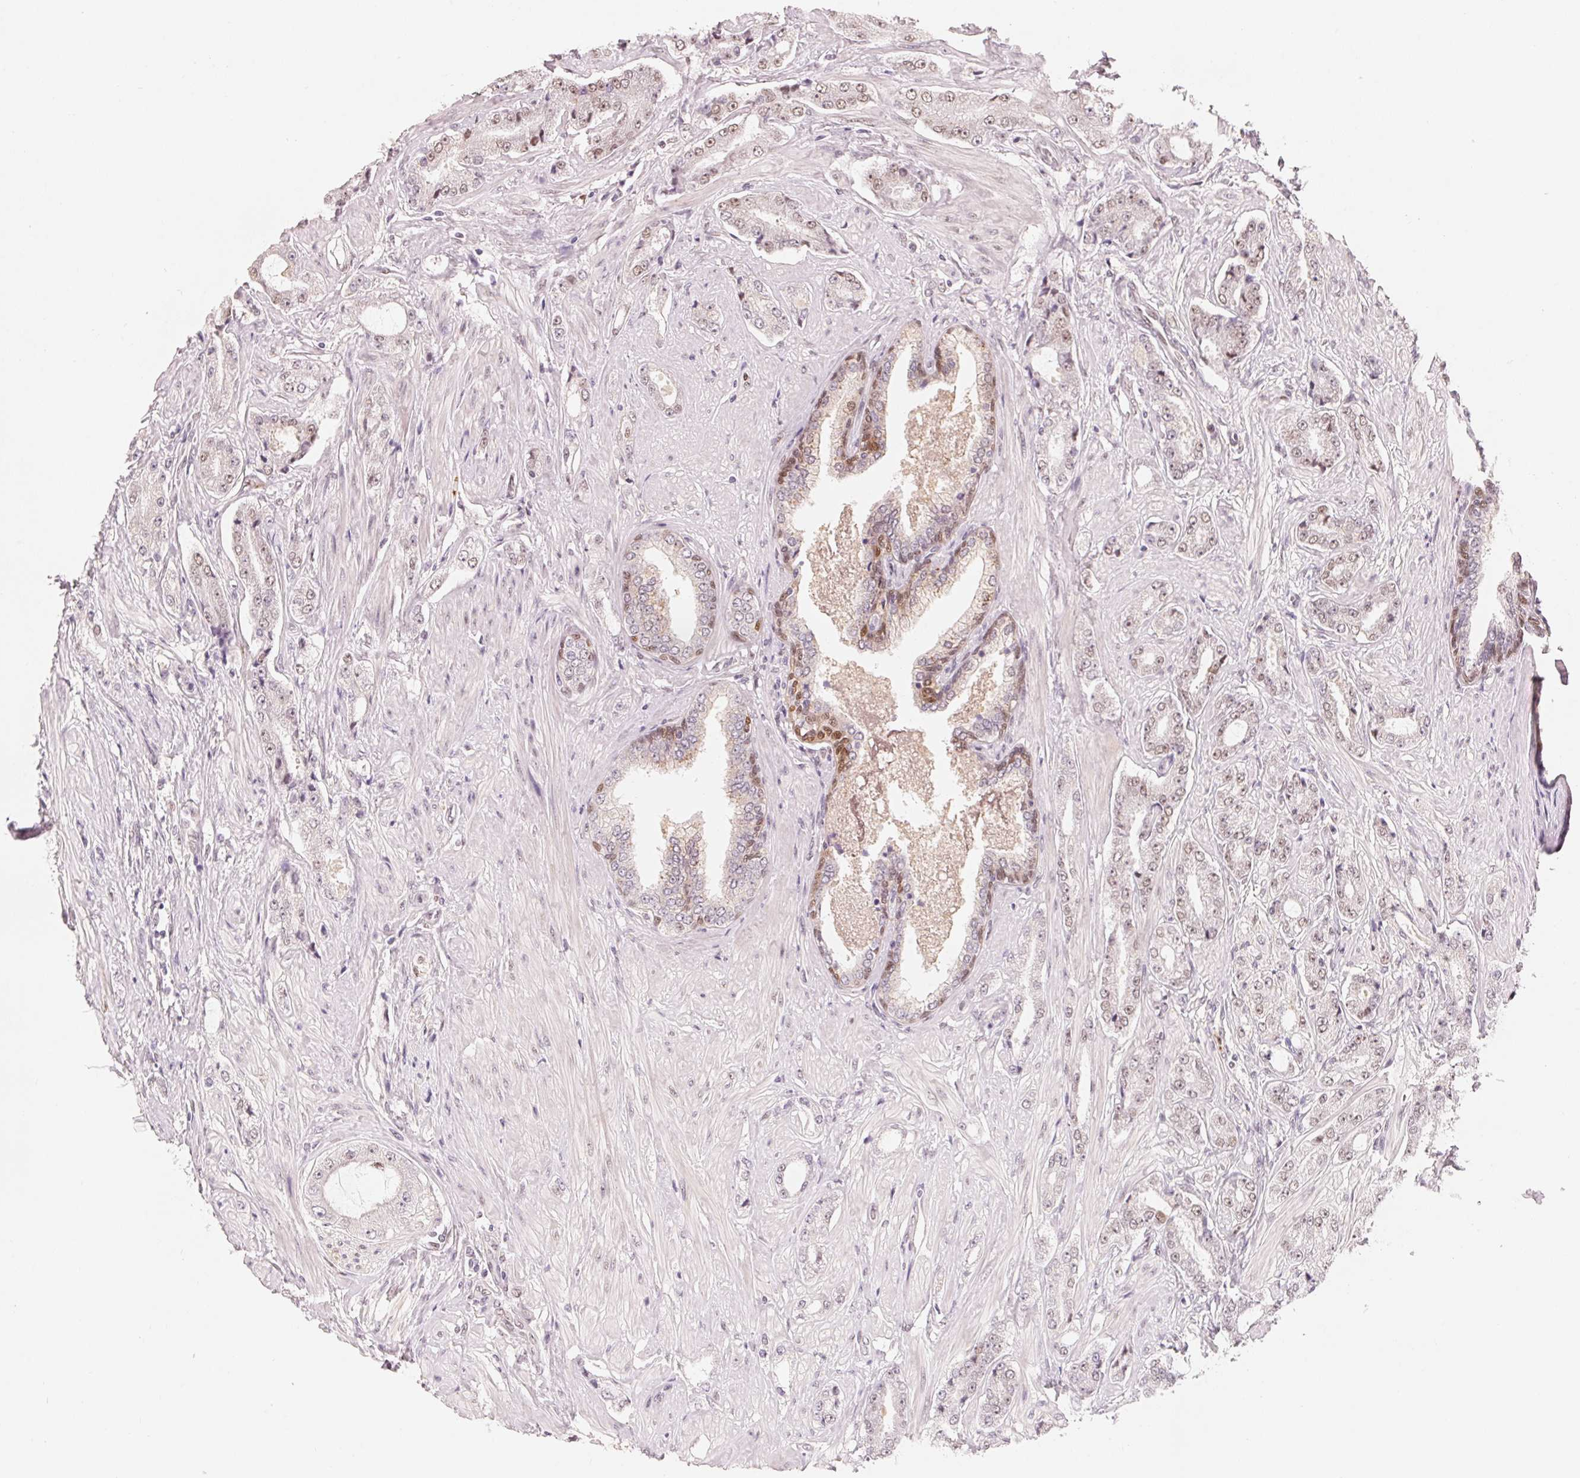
{"staining": {"intensity": "weak", "quantity": "<25%", "location": "nuclear"}, "tissue": "prostate cancer", "cell_type": "Tumor cells", "image_type": "cancer", "snomed": [{"axis": "morphology", "description": "Adenocarcinoma, Low grade"}, {"axis": "topography", "description": "Prostate"}], "caption": "Human prostate low-grade adenocarcinoma stained for a protein using immunohistochemistry exhibits no positivity in tumor cells.", "gene": "ARHGAP22", "patient": {"sex": "male", "age": 55}}